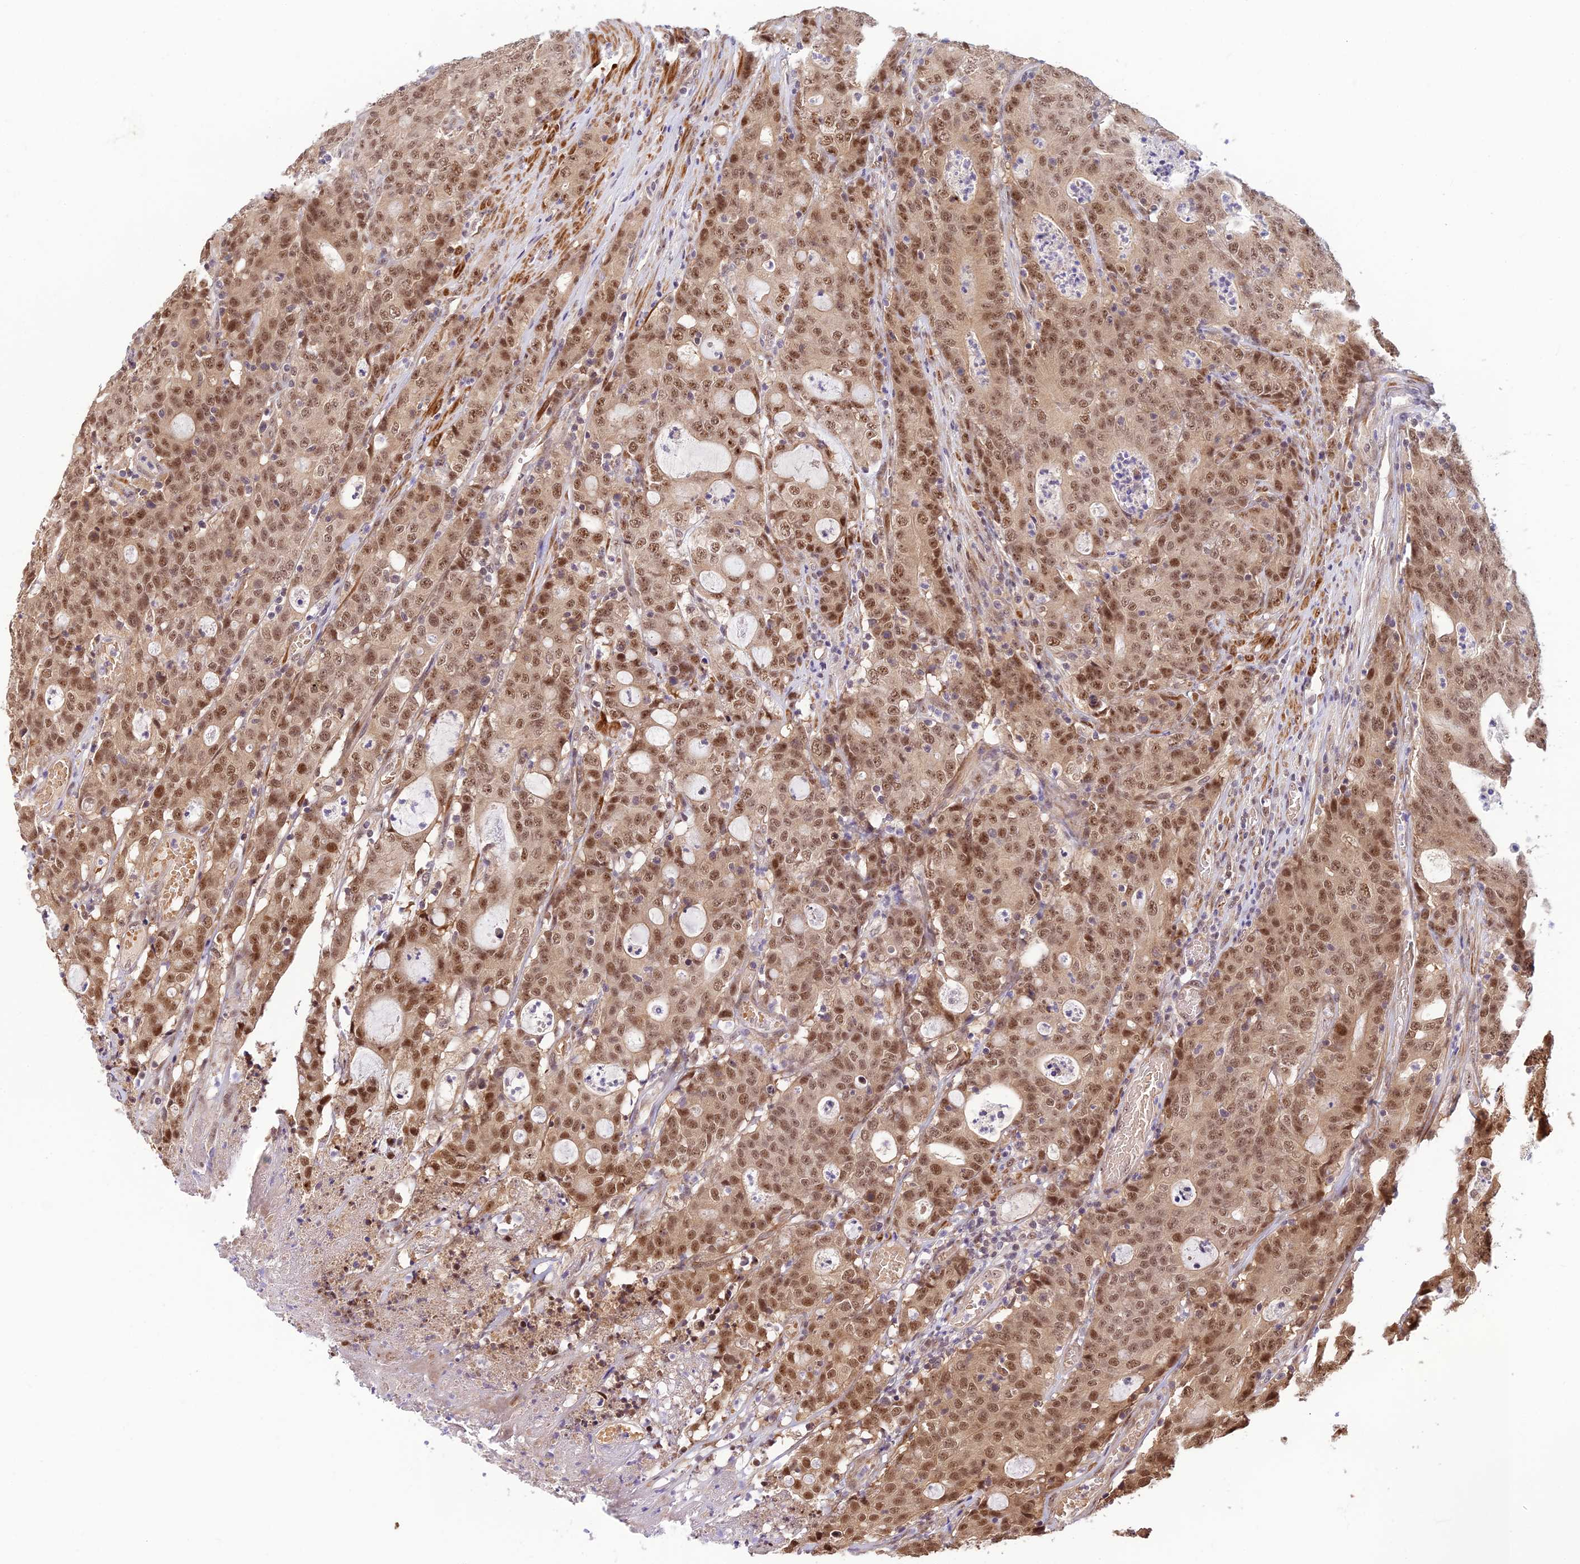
{"staining": {"intensity": "moderate", "quantity": ">75%", "location": "nuclear"}, "tissue": "colorectal cancer", "cell_type": "Tumor cells", "image_type": "cancer", "snomed": [{"axis": "morphology", "description": "Adenocarcinoma, NOS"}, {"axis": "topography", "description": "Colon"}], "caption": "Immunohistochemistry micrograph of neoplastic tissue: human colorectal cancer (adenocarcinoma) stained using immunohistochemistry exhibits medium levels of moderate protein expression localized specifically in the nuclear of tumor cells, appearing as a nuclear brown color.", "gene": "ASPDH", "patient": {"sex": "male", "age": 83}}